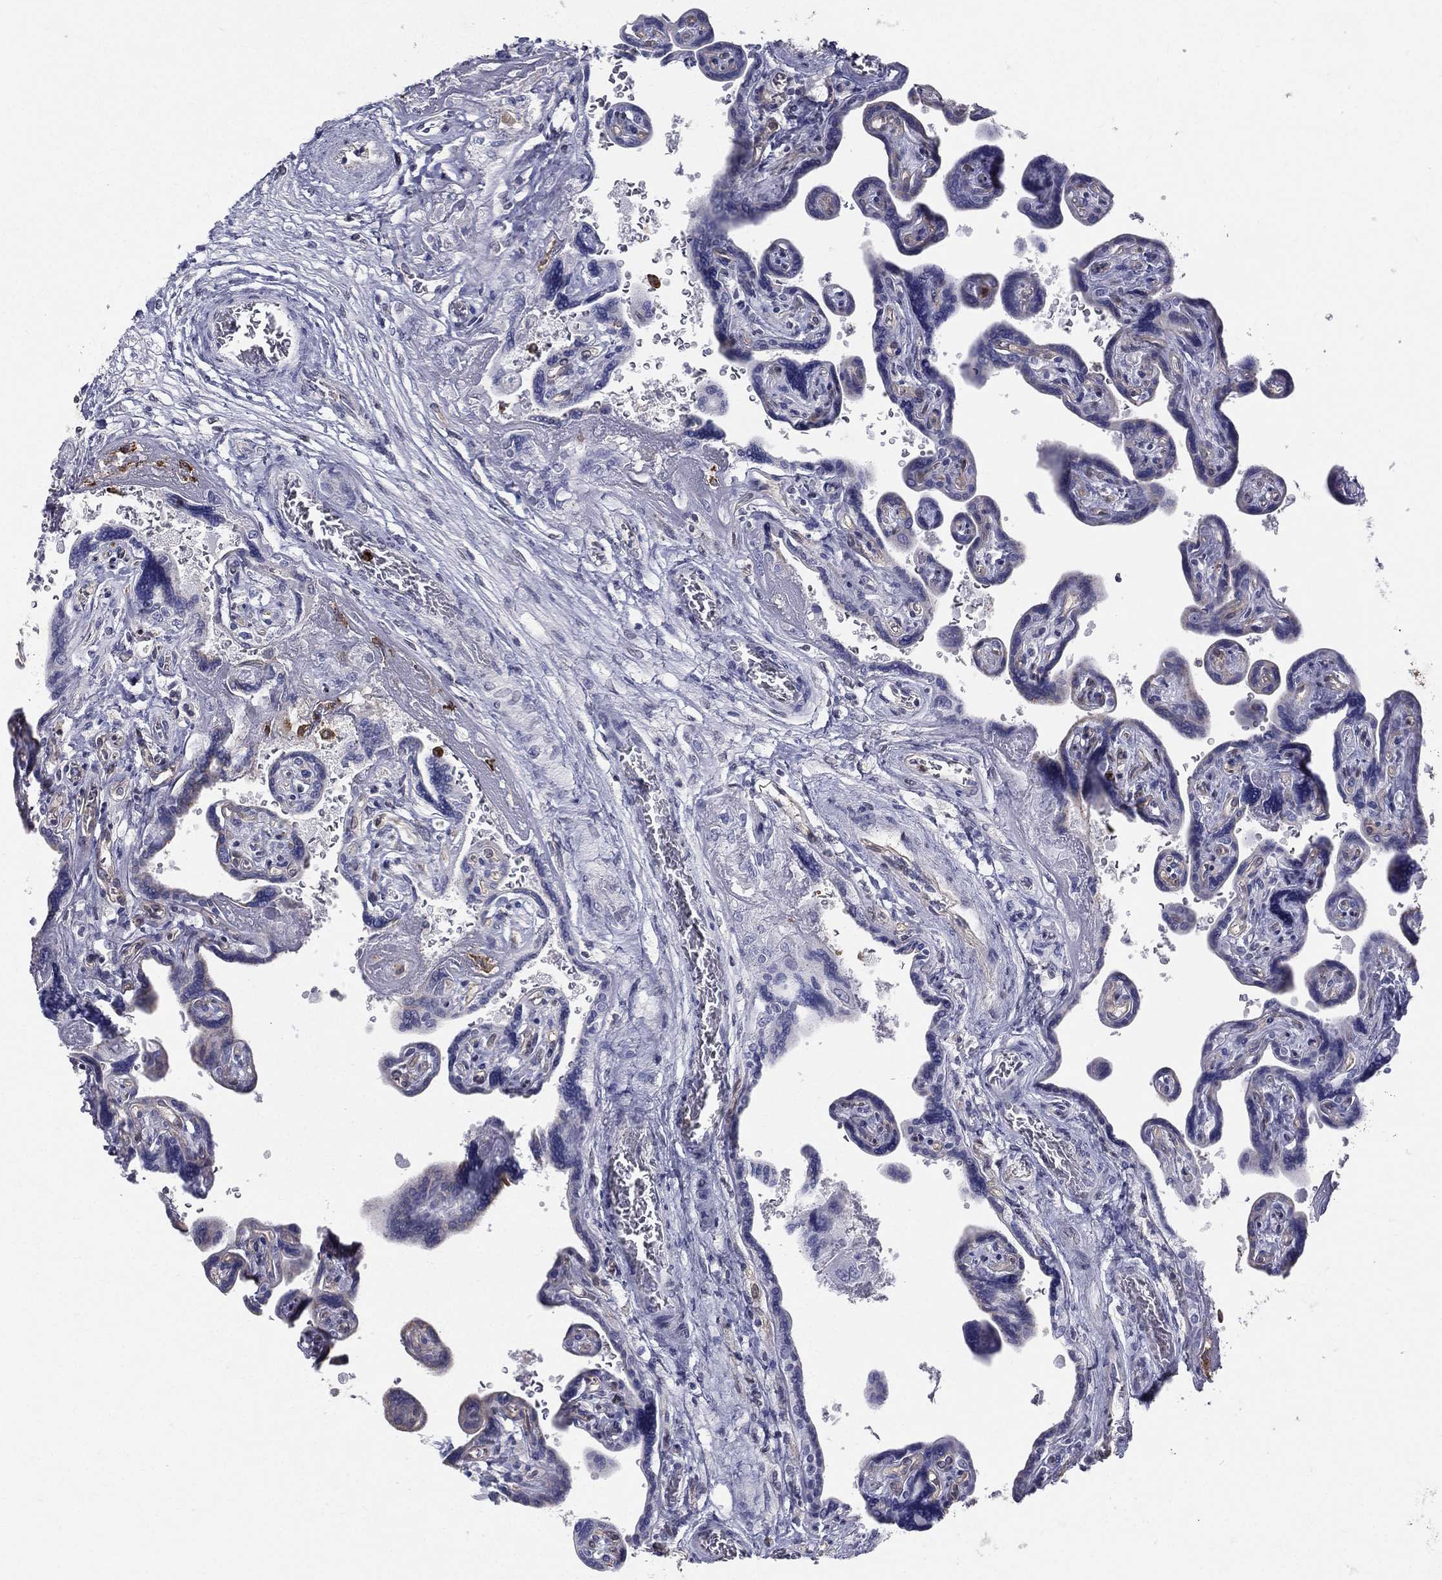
{"staining": {"intensity": "negative", "quantity": "none", "location": "none"}, "tissue": "placenta", "cell_type": "Decidual cells", "image_type": "normal", "snomed": [{"axis": "morphology", "description": "Normal tissue, NOS"}, {"axis": "topography", "description": "Placenta"}], "caption": "Placenta was stained to show a protein in brown. There is no significant expression in decidual cells. Nuclei are stained in blue.", "gene": "EVI2B", "patient": {"sex": "female", "age": 32}}